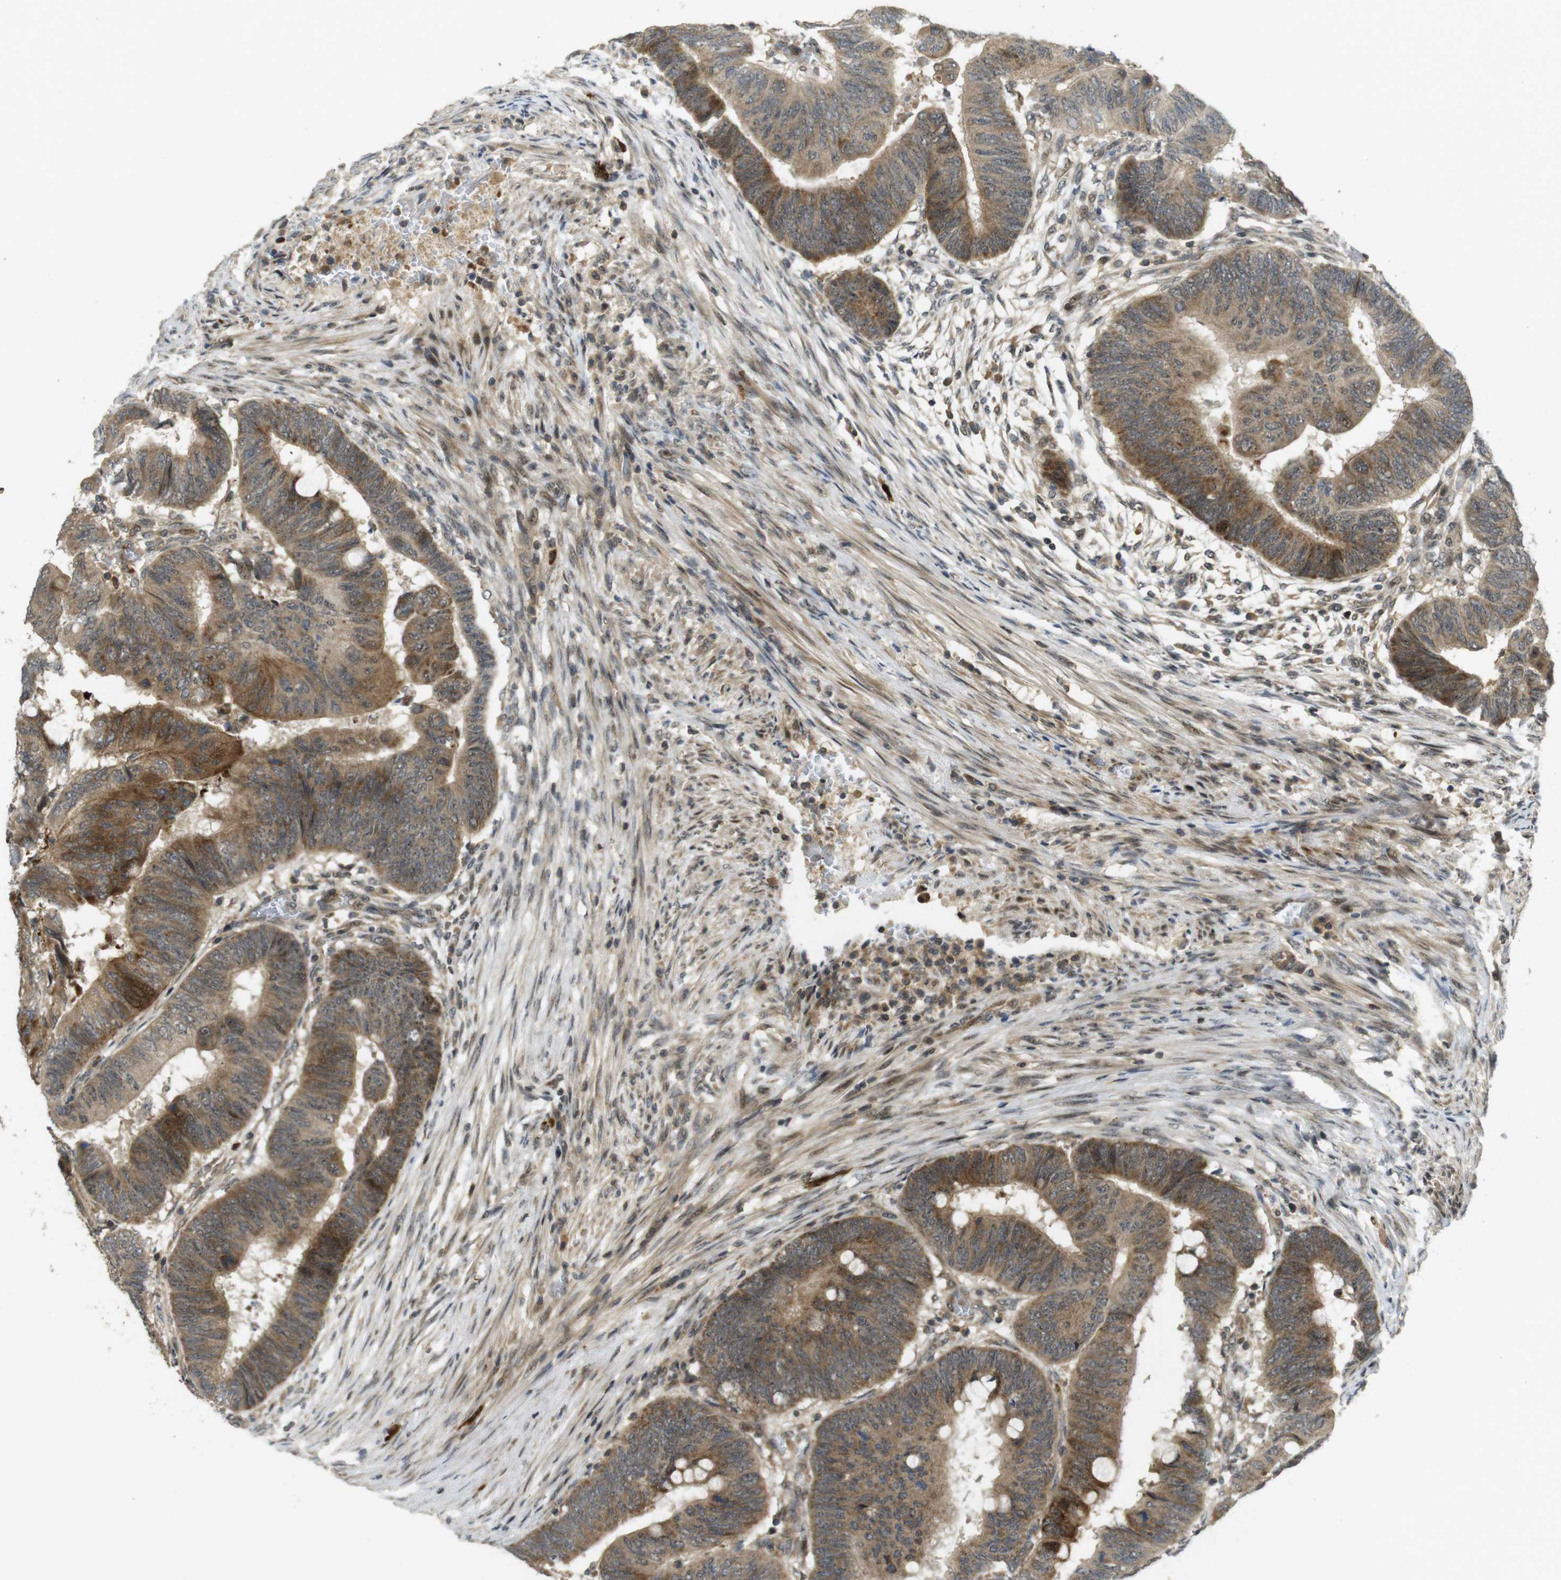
{"staining": {"intensity": "moderate", "quantity": ">75%", "location": "cytoplasmic/membranous"}, "tissue": "colorectal cancer", "cell_type": "Tumor cells", "image_type": "cancer", "snomed": [{"axis": "morphology", "description": "Normal tissue, NOS"}, {"axis": "morphology", "description": "Adenocarcinoma, NOS"}, {"axis": "topography", "description": "Rectum"}, {"axis": "topography", "description": "Peripheral nerve tissue"}], "caption": "Protein positivity by immunohistochemistry (IHC) displays moderate cytoplasmic/membranous positivity in about >75% of tumor cells in colorectal cancer.", "gene": "TMX3", "patient": {"sex": "male", "age": 92}}